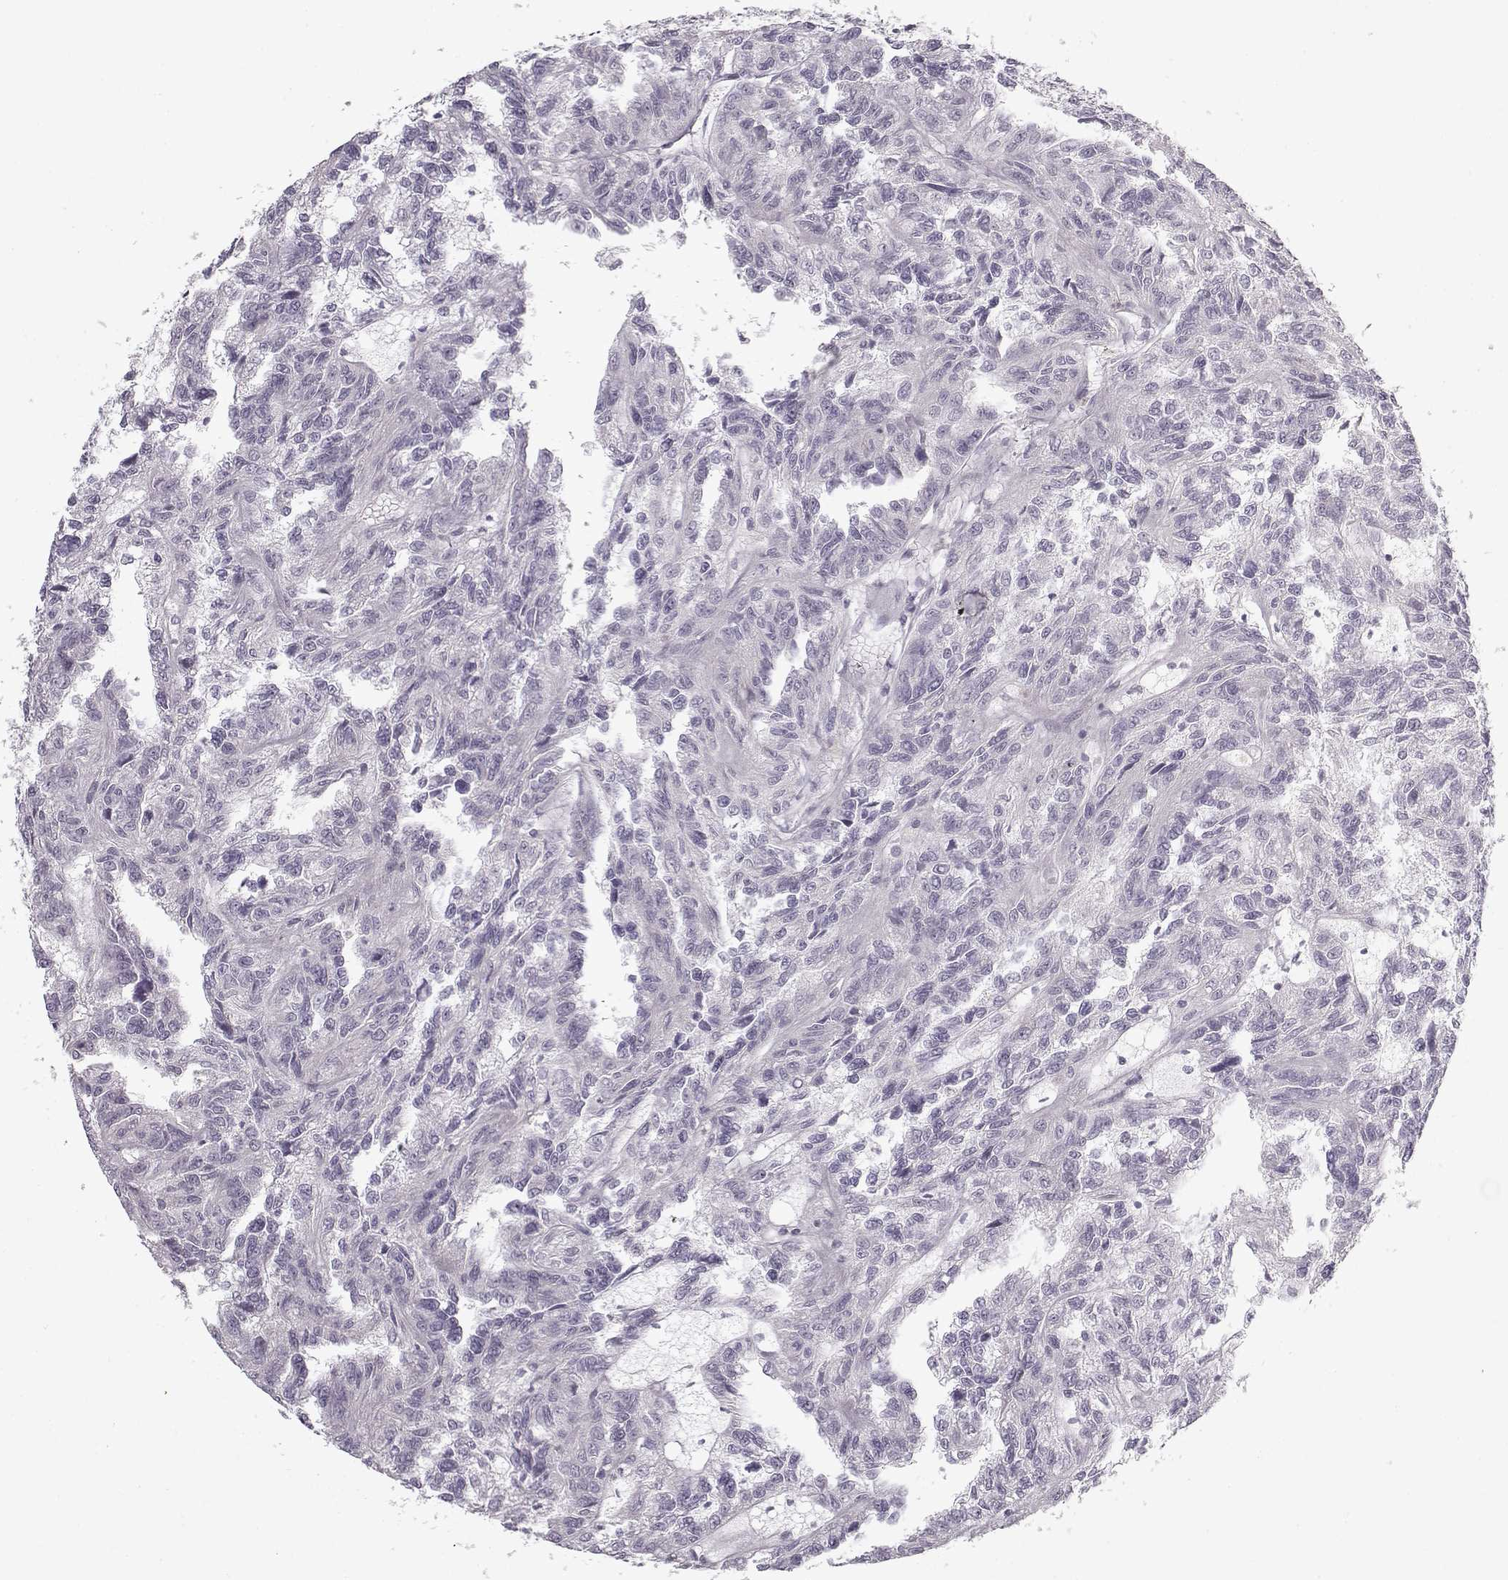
{"staining": {"intensity": "negative", "quantity": "none", "location": "none"}, "tissue": "renal cancer", "cell_type": "Tumor cells", "image_type": "cancer", "snomed": [{"axis": "morphology", "description": "Adenocarcinoma, NOS"}, {"axis": "topography", "description": "Kidney"}], "caption": "There is no significant expression in tumor cells of renal cancer.", "gene": "PNMT", "patient": {"sex": "male", "age": 79}}